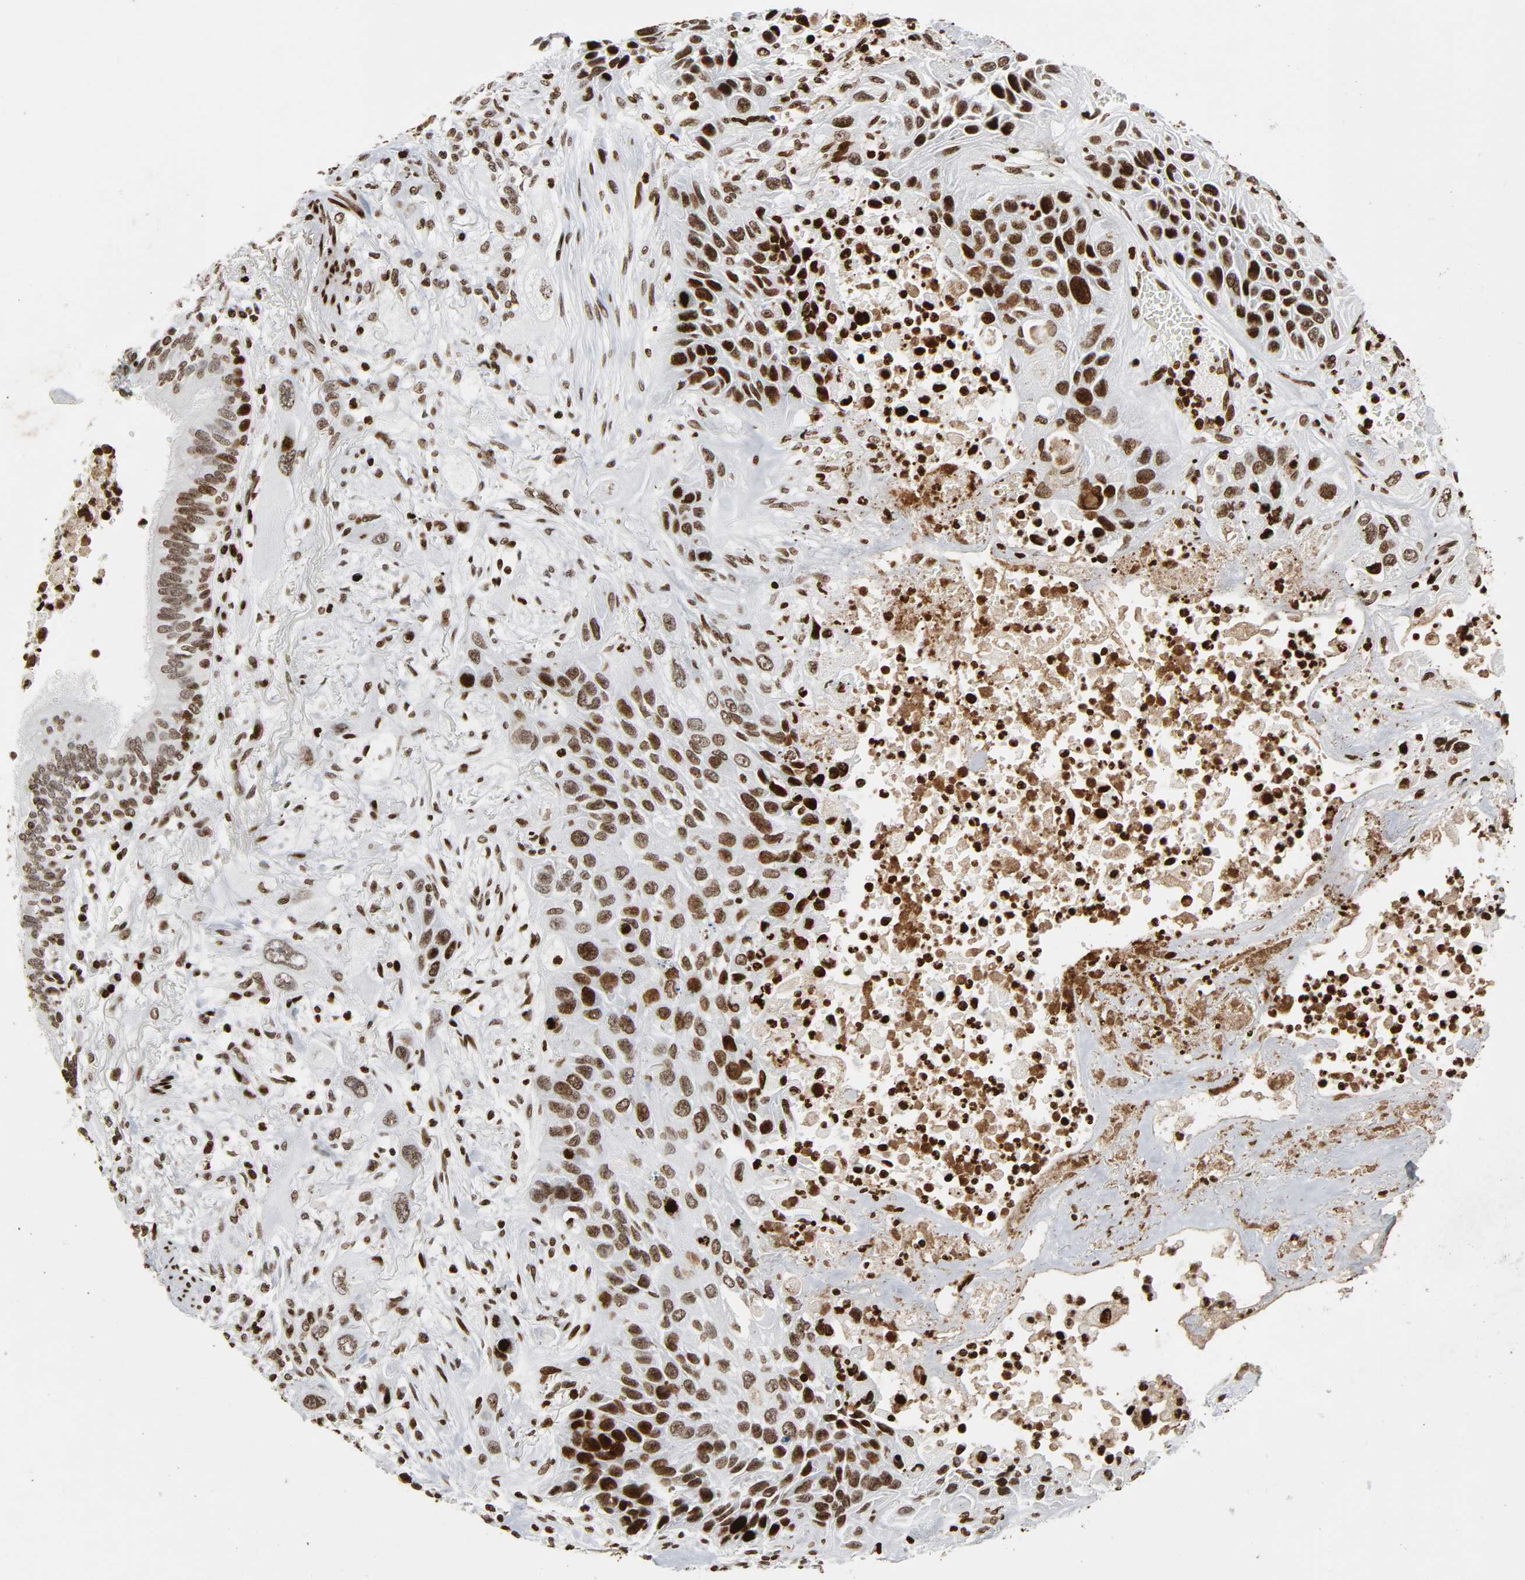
{"staining": {"intensity": "strong", "quantity": ">75%", "location": "nuclear"}, "tissue": "lung cancer", "cell_type": "Tumor cells", "image_type": "cancer", "snomed": [{"axis": "morphology", "description": "Squamous cell carcinoma, NOS"}, {"axis": "topography", "description": "Lung"}], "caption": "Brown immunohistochemical staining in lung squamous cell carcinoma shows strong nuclear expression in approximately >75% of tumor cells.", "gene": "RXRA", "patient": {"sex": "female", "age": 76}}